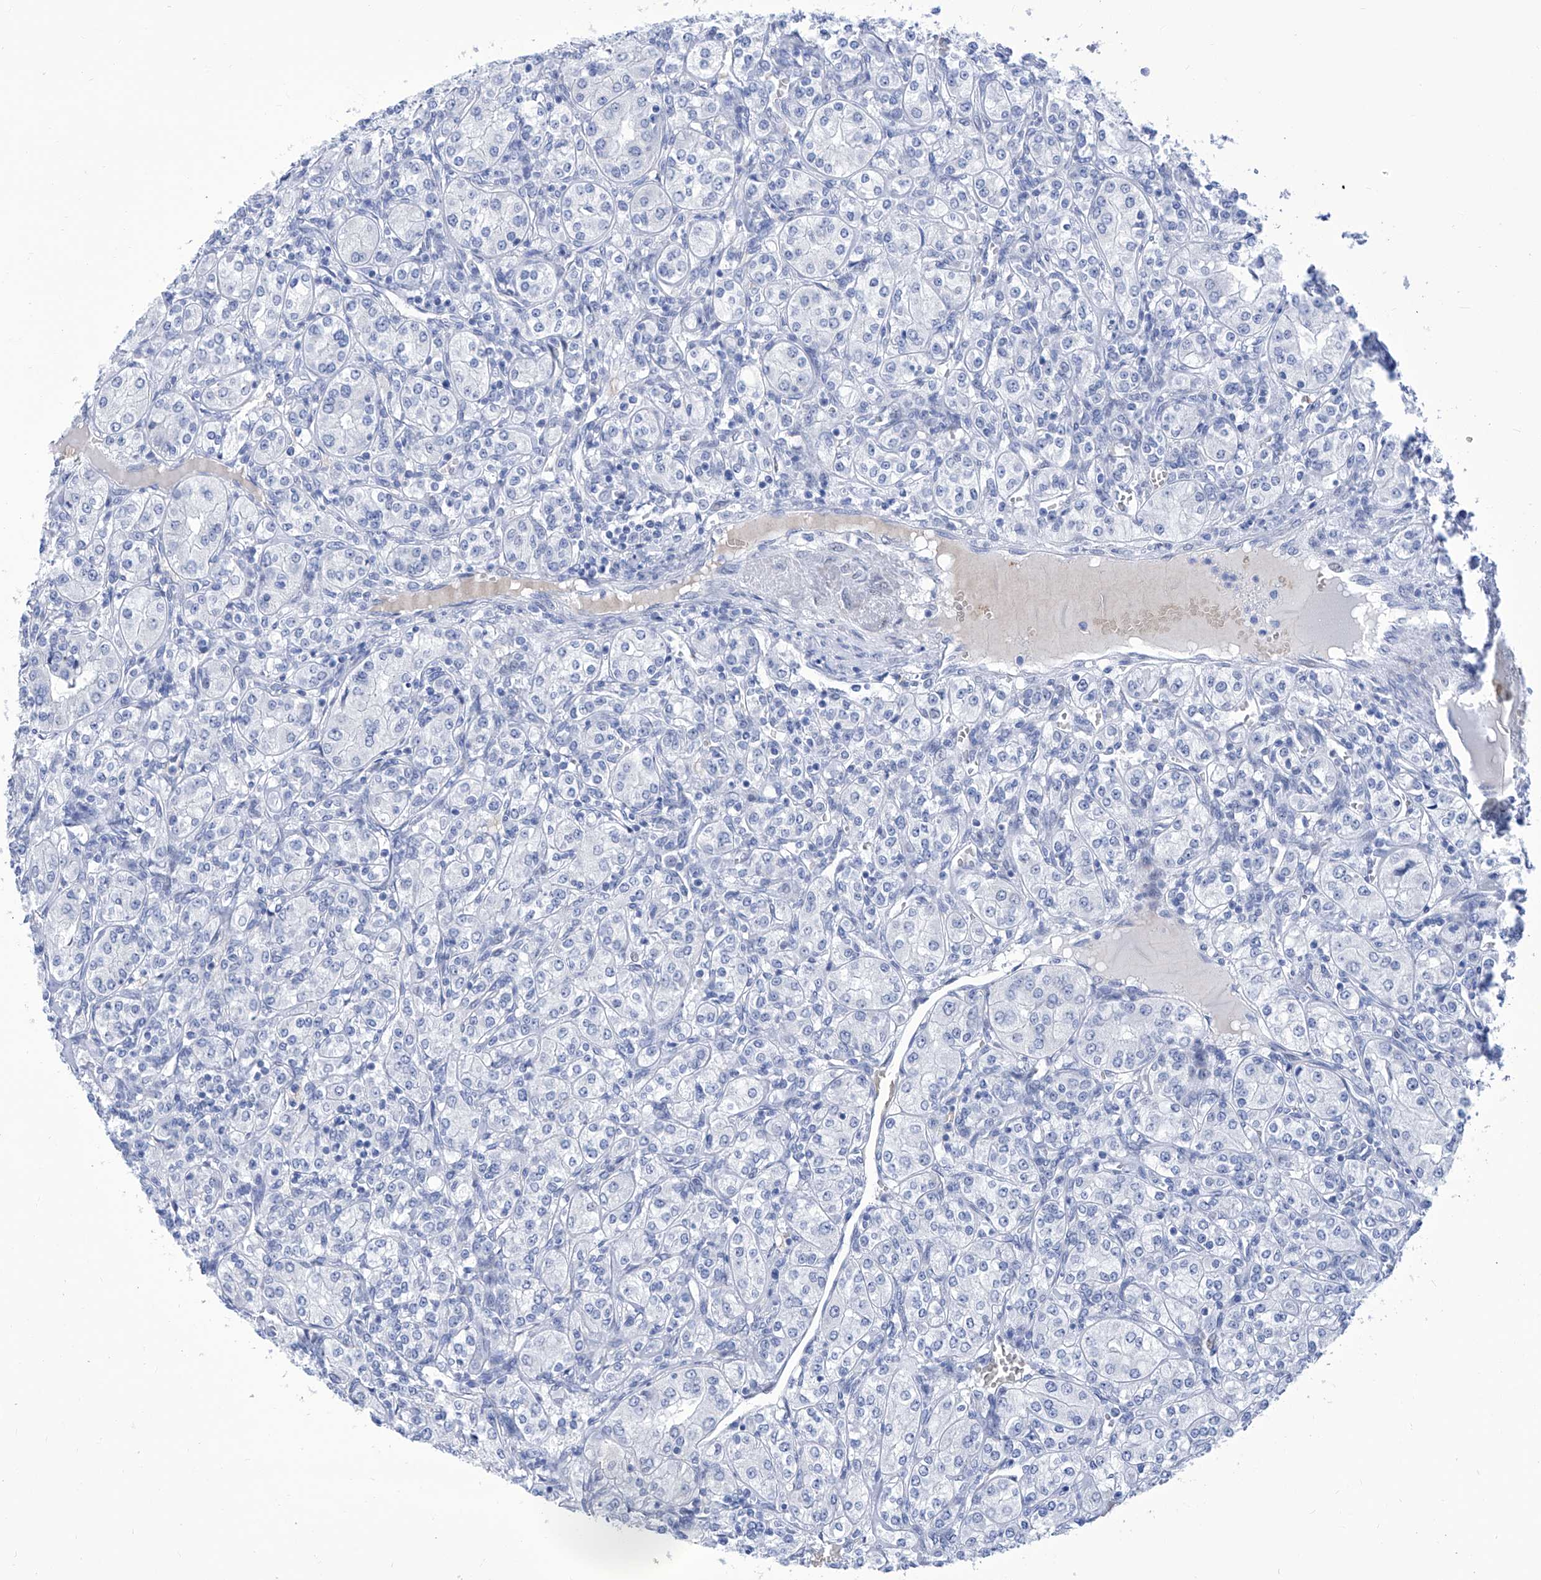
{"staining": {"intensity": "negative", "quantity": "none", "location": "none"}, "tissue": "renal cancer", "cell_type": "Tumor cells", "image_type": "cancer", "snomed": [{"axis": "morphology", "description": "Adenocarcinoma, NOS"}, {"axis": "topography", "description": "Kidney"}], "caption": "Renal cancer was stained to show a protein in brown. There is no significant positivity in tumor cells.", "gene": "SART1", "patient": {"sex": "male", "age": 77}}